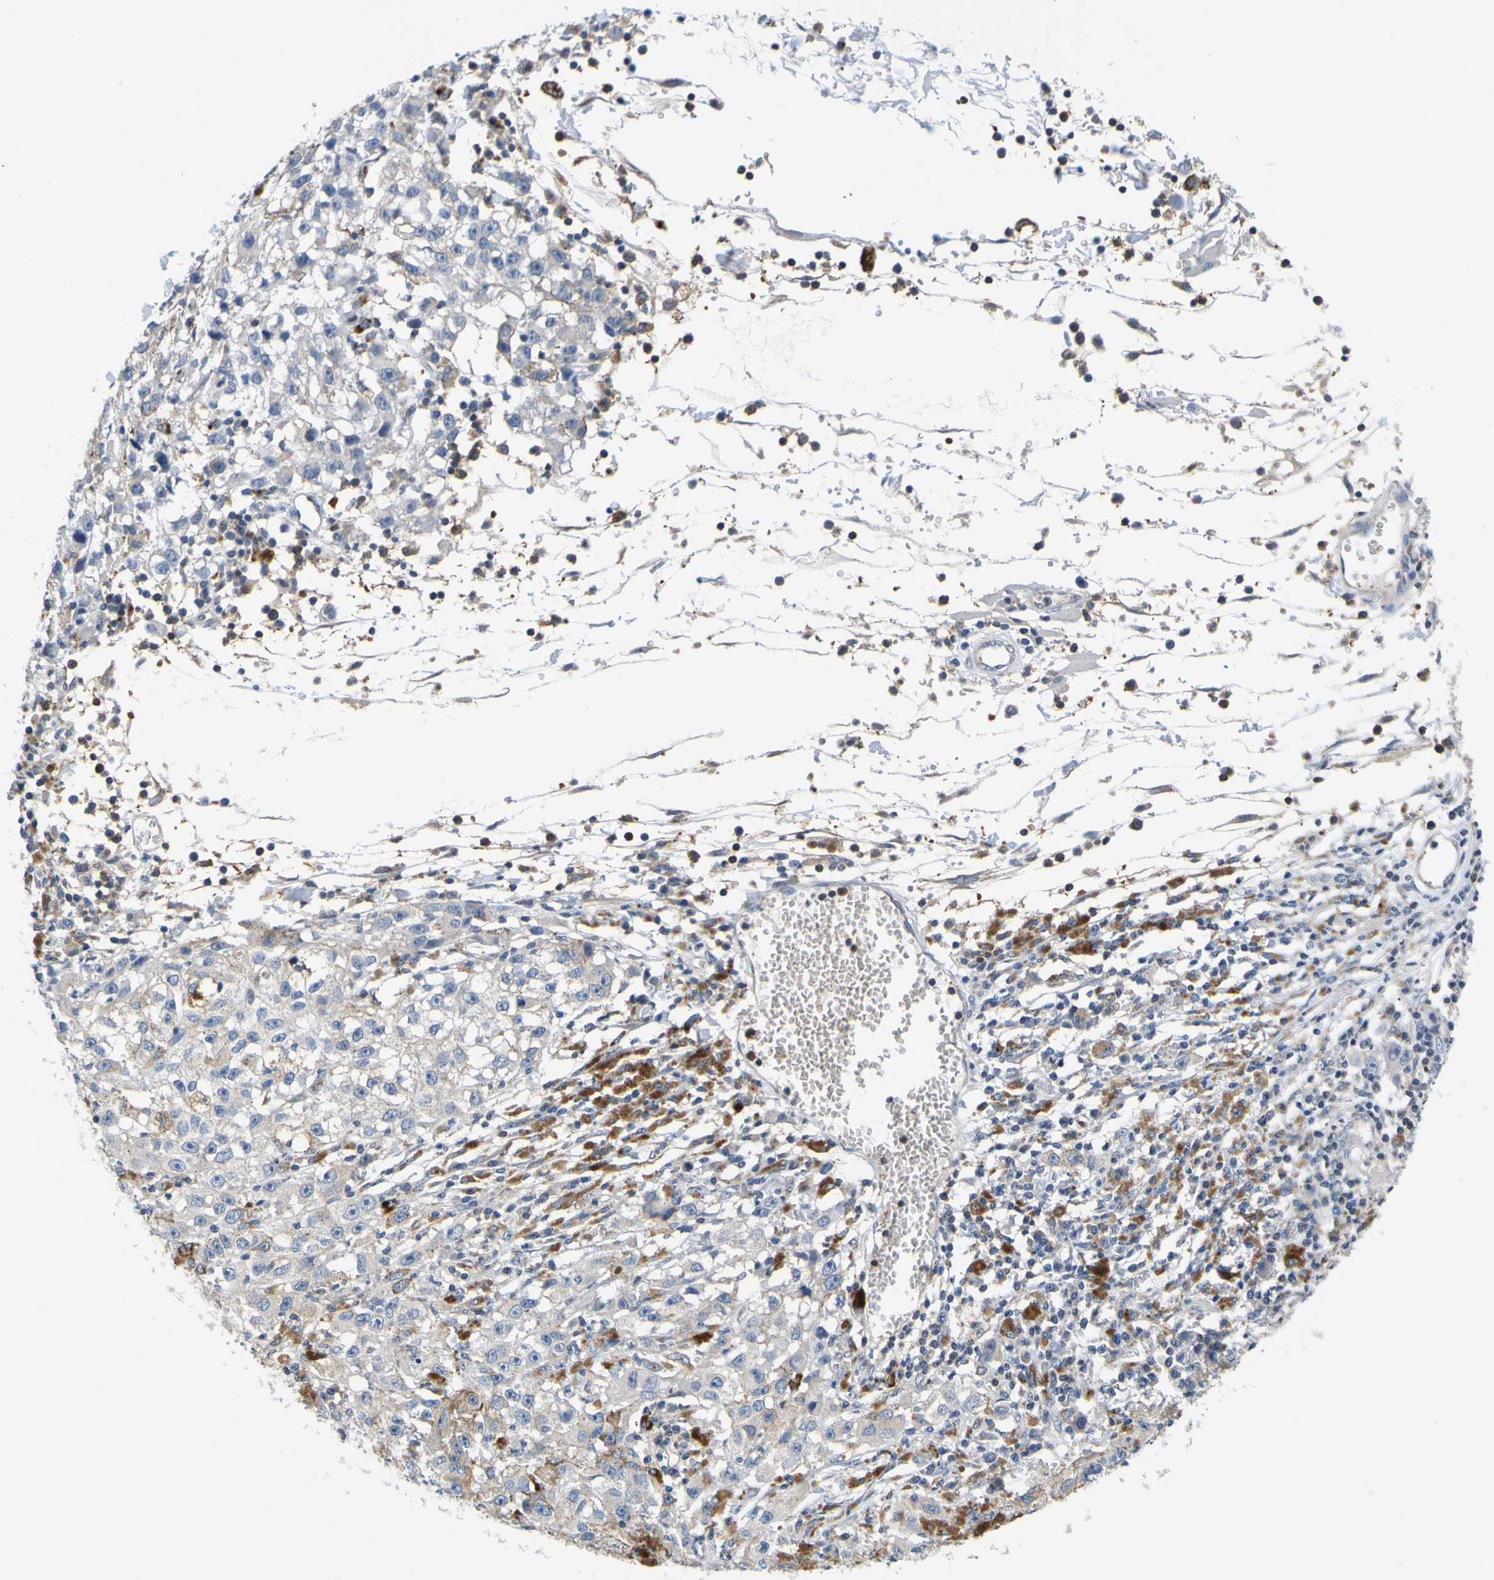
{"staining": {"intensity": "moderate", "quantity": ">75%", "location": "cytoplasmic/membranous"}, "tissue": "melanoma", "cell_type": "Tumor cells", "image_type": "cancer", "snomed": [{"axis": "morphology", "description": "Malignant melanoma, NOS"}, {"axis": "topography", "description": "Skin"}], "caption": "Melanoma stained with IHC demonstrates moderate cytoplasmic/membranous staining in approximately >75% of tumor cells. Immunohistochemistry (ihc) stains the protein of interest in brown and the nuclei are stained blue.", "gene": "TNIK", "patient": {"sex": "female", "age": 104}}